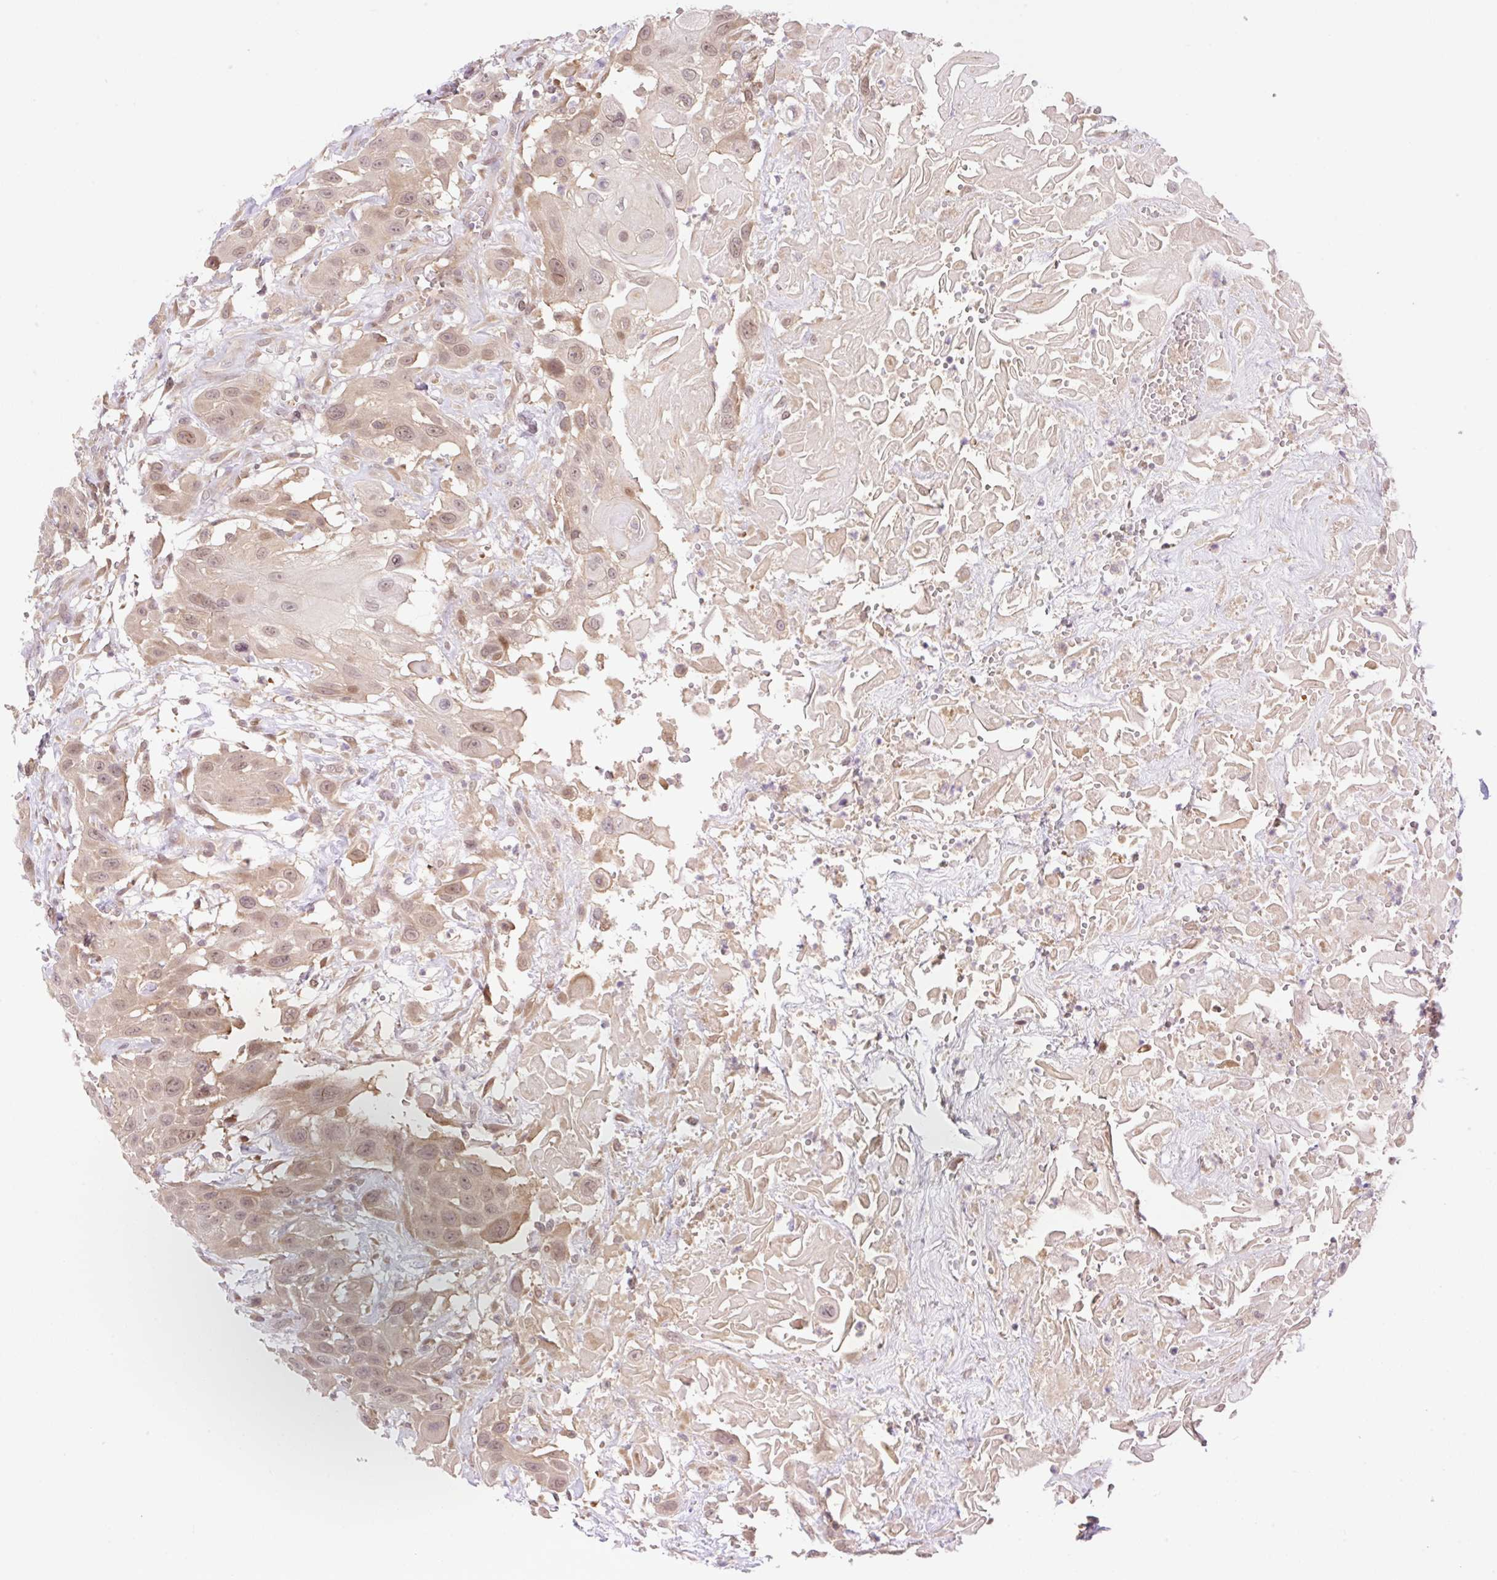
{"staining": {"intensity": "moderate", "quantity": ">75%", "location": "cytoplasmic/membranous,nuclear"}, "tissue": "head and neck cancer", "cell_type": "Tumor cells", "image_type": "cancer", "snomed": [{"axis": "morphology", "description": "Squamous cell carcinoma, NOS"}, {"axis": "topography", "description": "Head-Neck"}], "caption": "The micrograph displays a brown stain indicating the presence of a protein in the cytoplasmic/membranous and nuclear of tumor cells in head and neck squamous cell carcinoma.", "gene": "VPS25", "patient": {"sex": "male", "age": 81}}